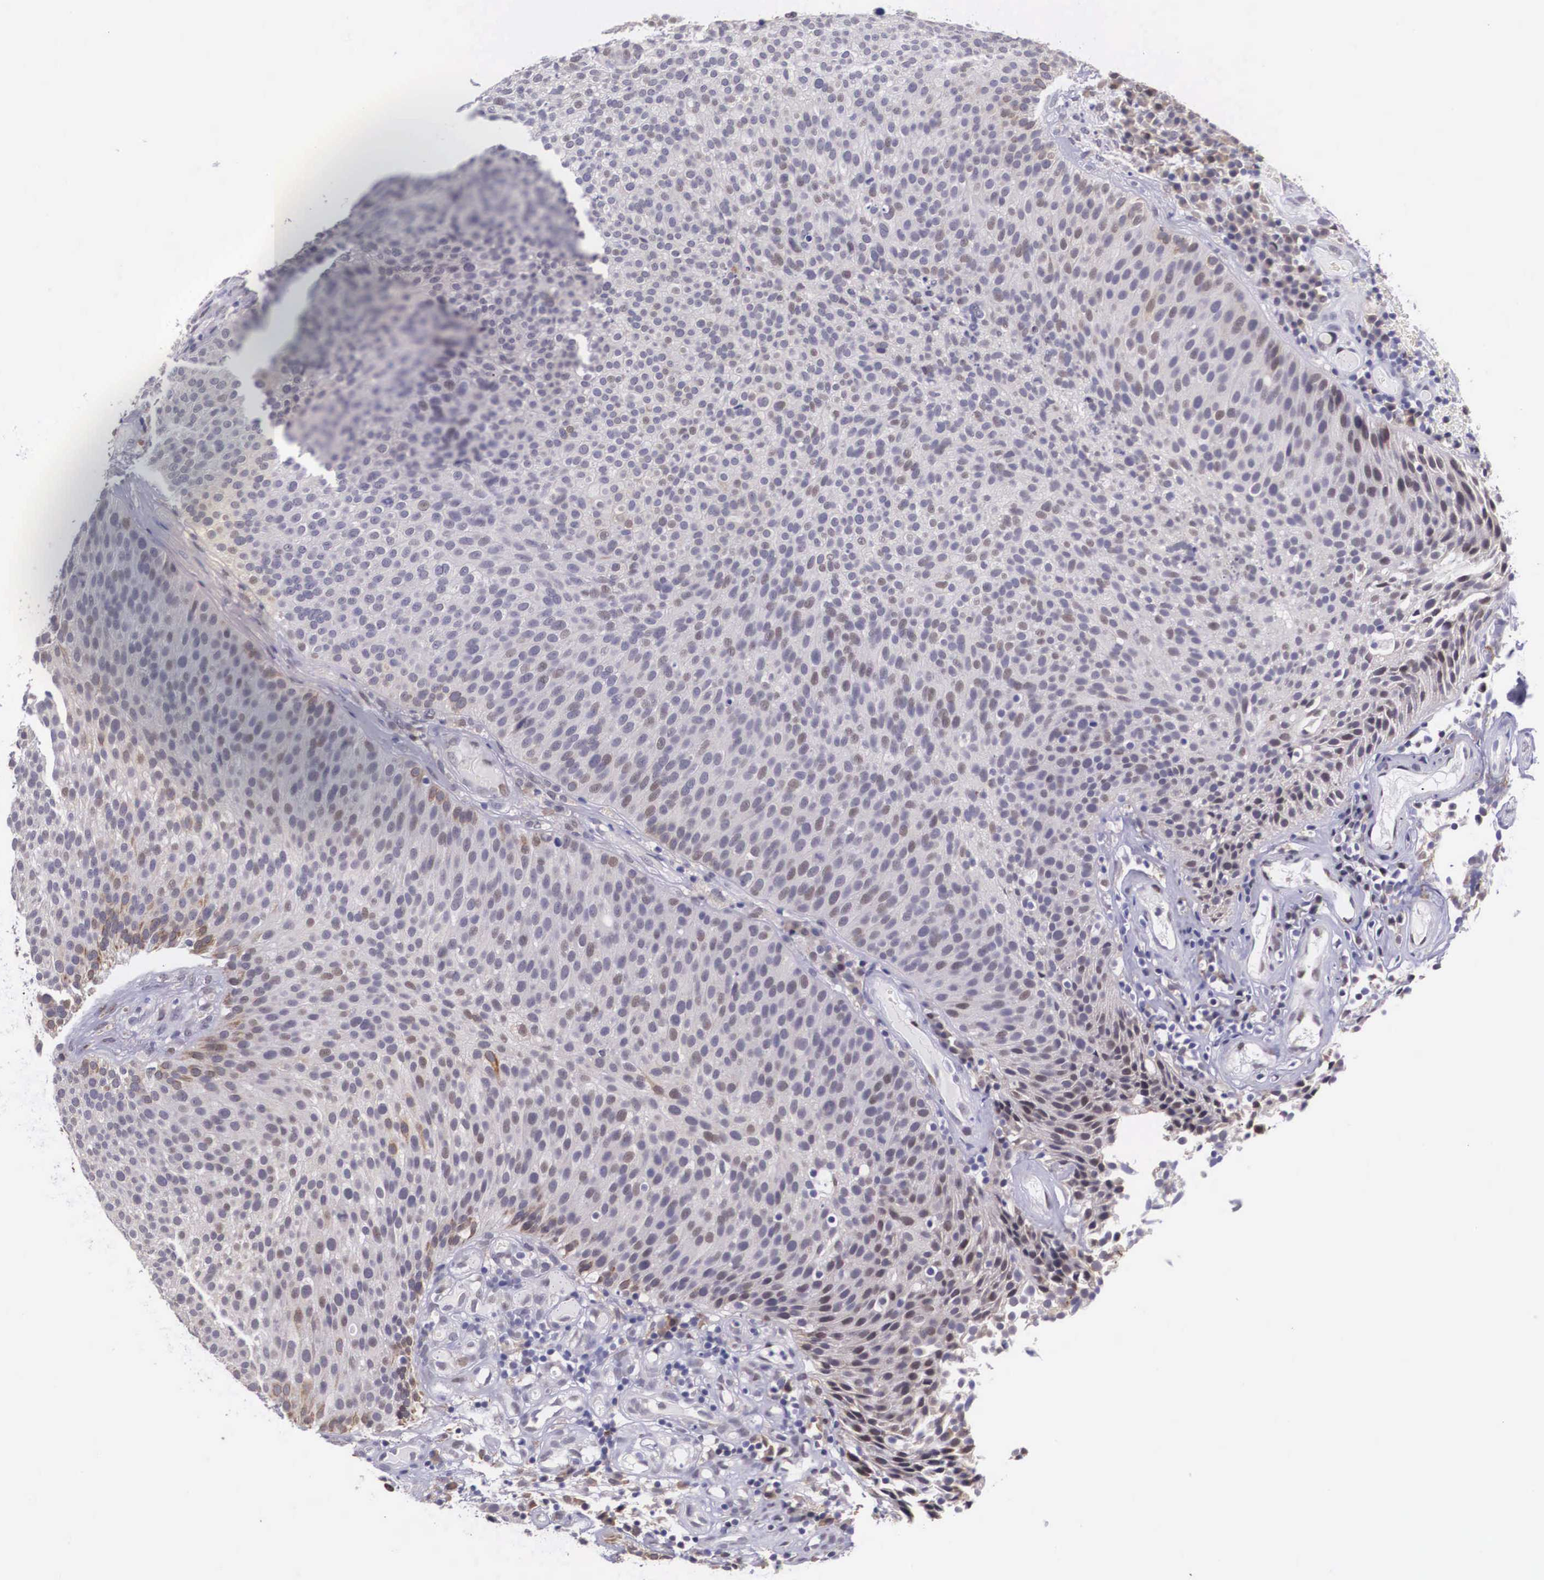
{"staining": {"intensity": "weak", "quantity": "<25%", "location": "cytoplasmic/membranous"}, "tissue": "urothelial cancer", "cell_type": "Tumor cells", "image_type": "cancer", "snomed": [{"axis": "morphology", "description": "Urothelial carcinoma, Low grade"}, {"axis": "topography", "description": "Urinary bladder"}], "caption": "Tumor cells show no significant staining in urothelial carcinoma (low-grade). Nuclei are stained in blue.", "gene": "SLC25A21", "patient": {"sex": "male", "age": 85}}